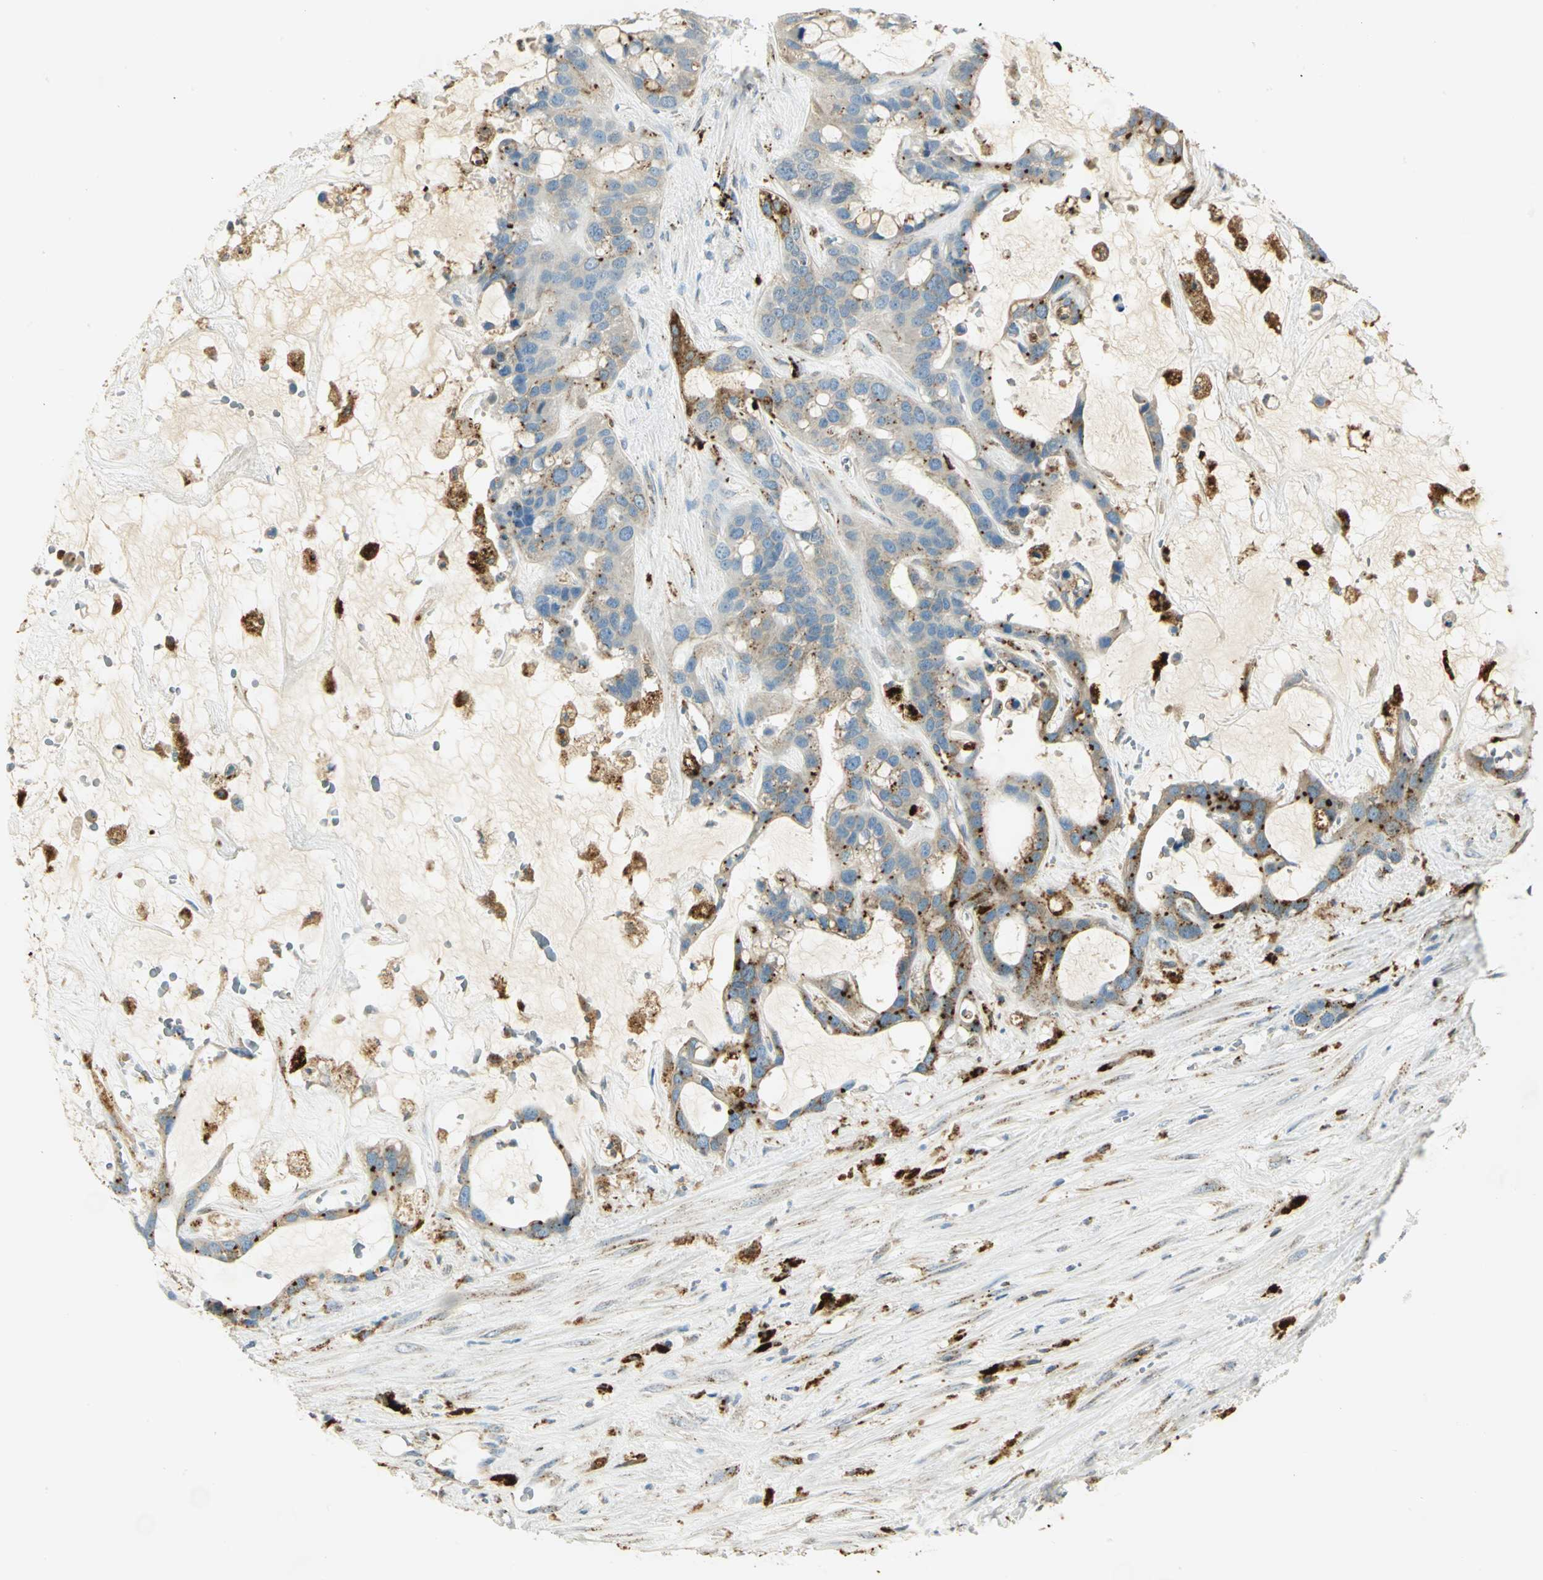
{"staining": {"intensity": "moderate", "quantity": "25%-75%", "location": "cytoplasmic/membranous"}, "tissue": "liver cancer", "cell_type": "Tumor cells", "image_type": "cancer", "snomed": [{"axis": "morphology", "description": "Cholangiocarcinoma"}, {"axis": "topography", "description": "Liver"}], "caption": "Human liver cancer (cholangiocarcinoma) stained with a brown dye demonstrates moderate cytoplasmic/membranous positive expression in approximately 25%-75% of tumor cells.", "gene": "ARSA", "patient": {"sex": "female", "age": 65}}